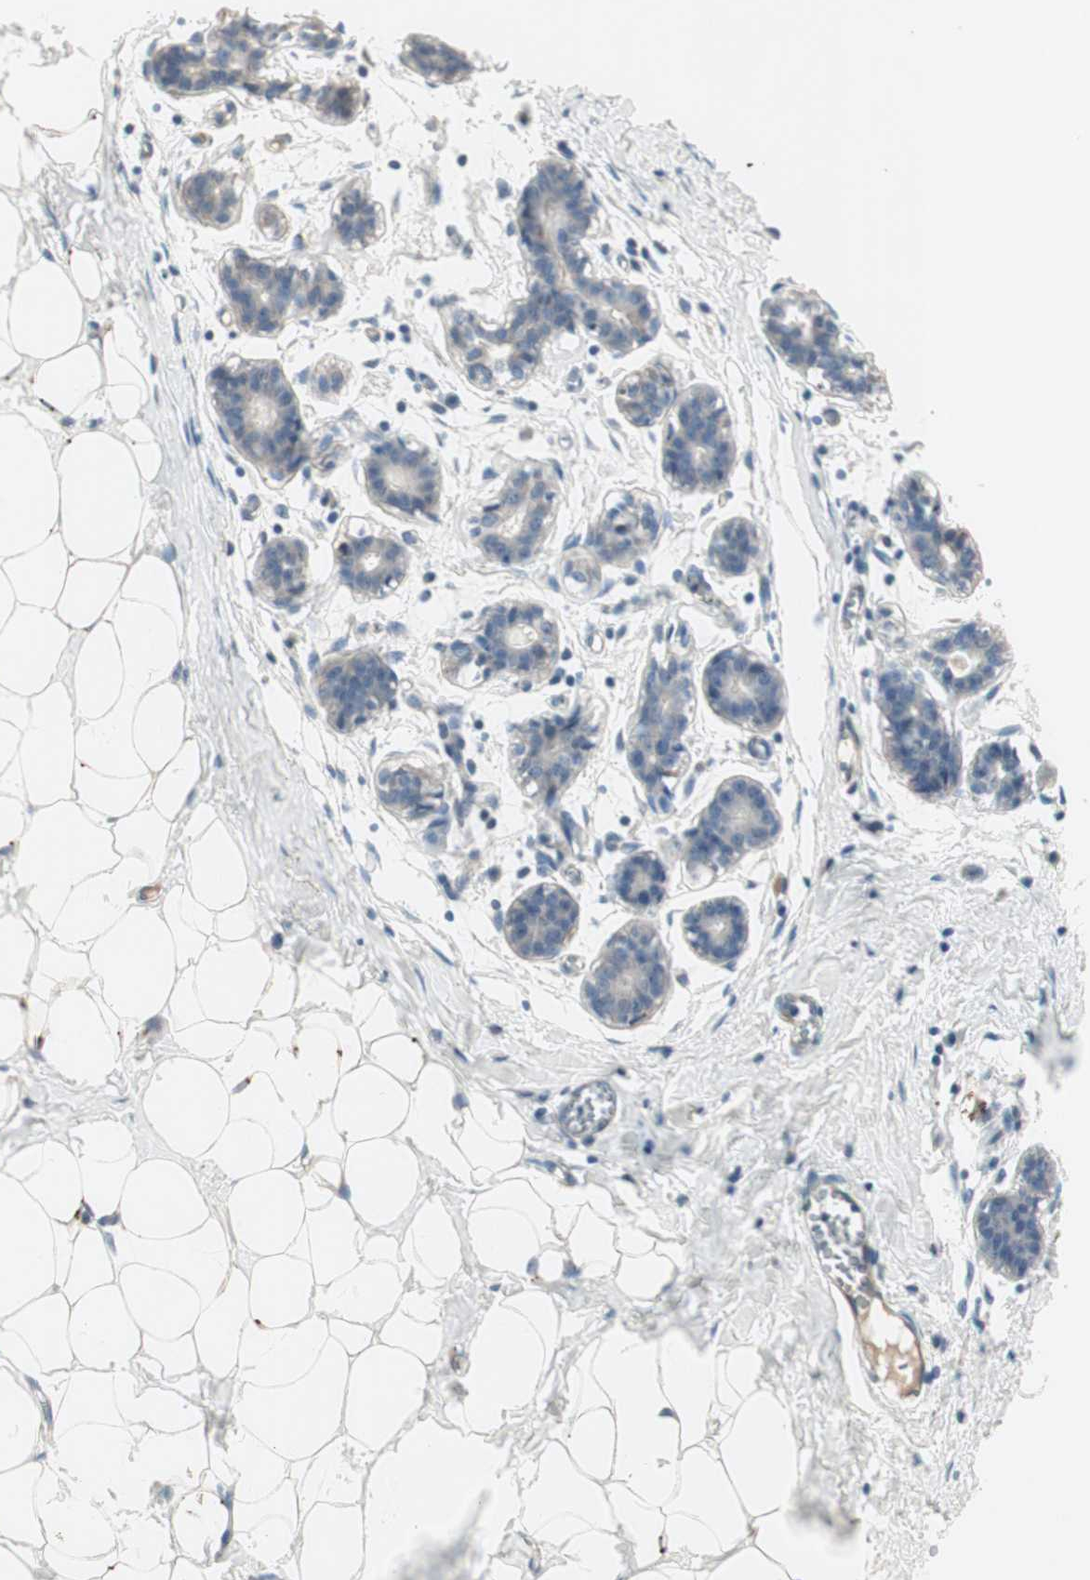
{"staining": {"intensity": "negative", "quantity": "none", "location": "none"}, "tissue": "breast", "cell_type": "Adipocytes", "image_type": "normal", "snomed": [{"axis": "morphology", "description": "Normal tissue, NOS"}, {"axis": "topography", "description": "Breast"}], "caption": "Human breast stained for a protein using IHC displays no positivity in adipocytes.", "gene": "FGFR4", "patient": {"sex": "female", "age": 27}}